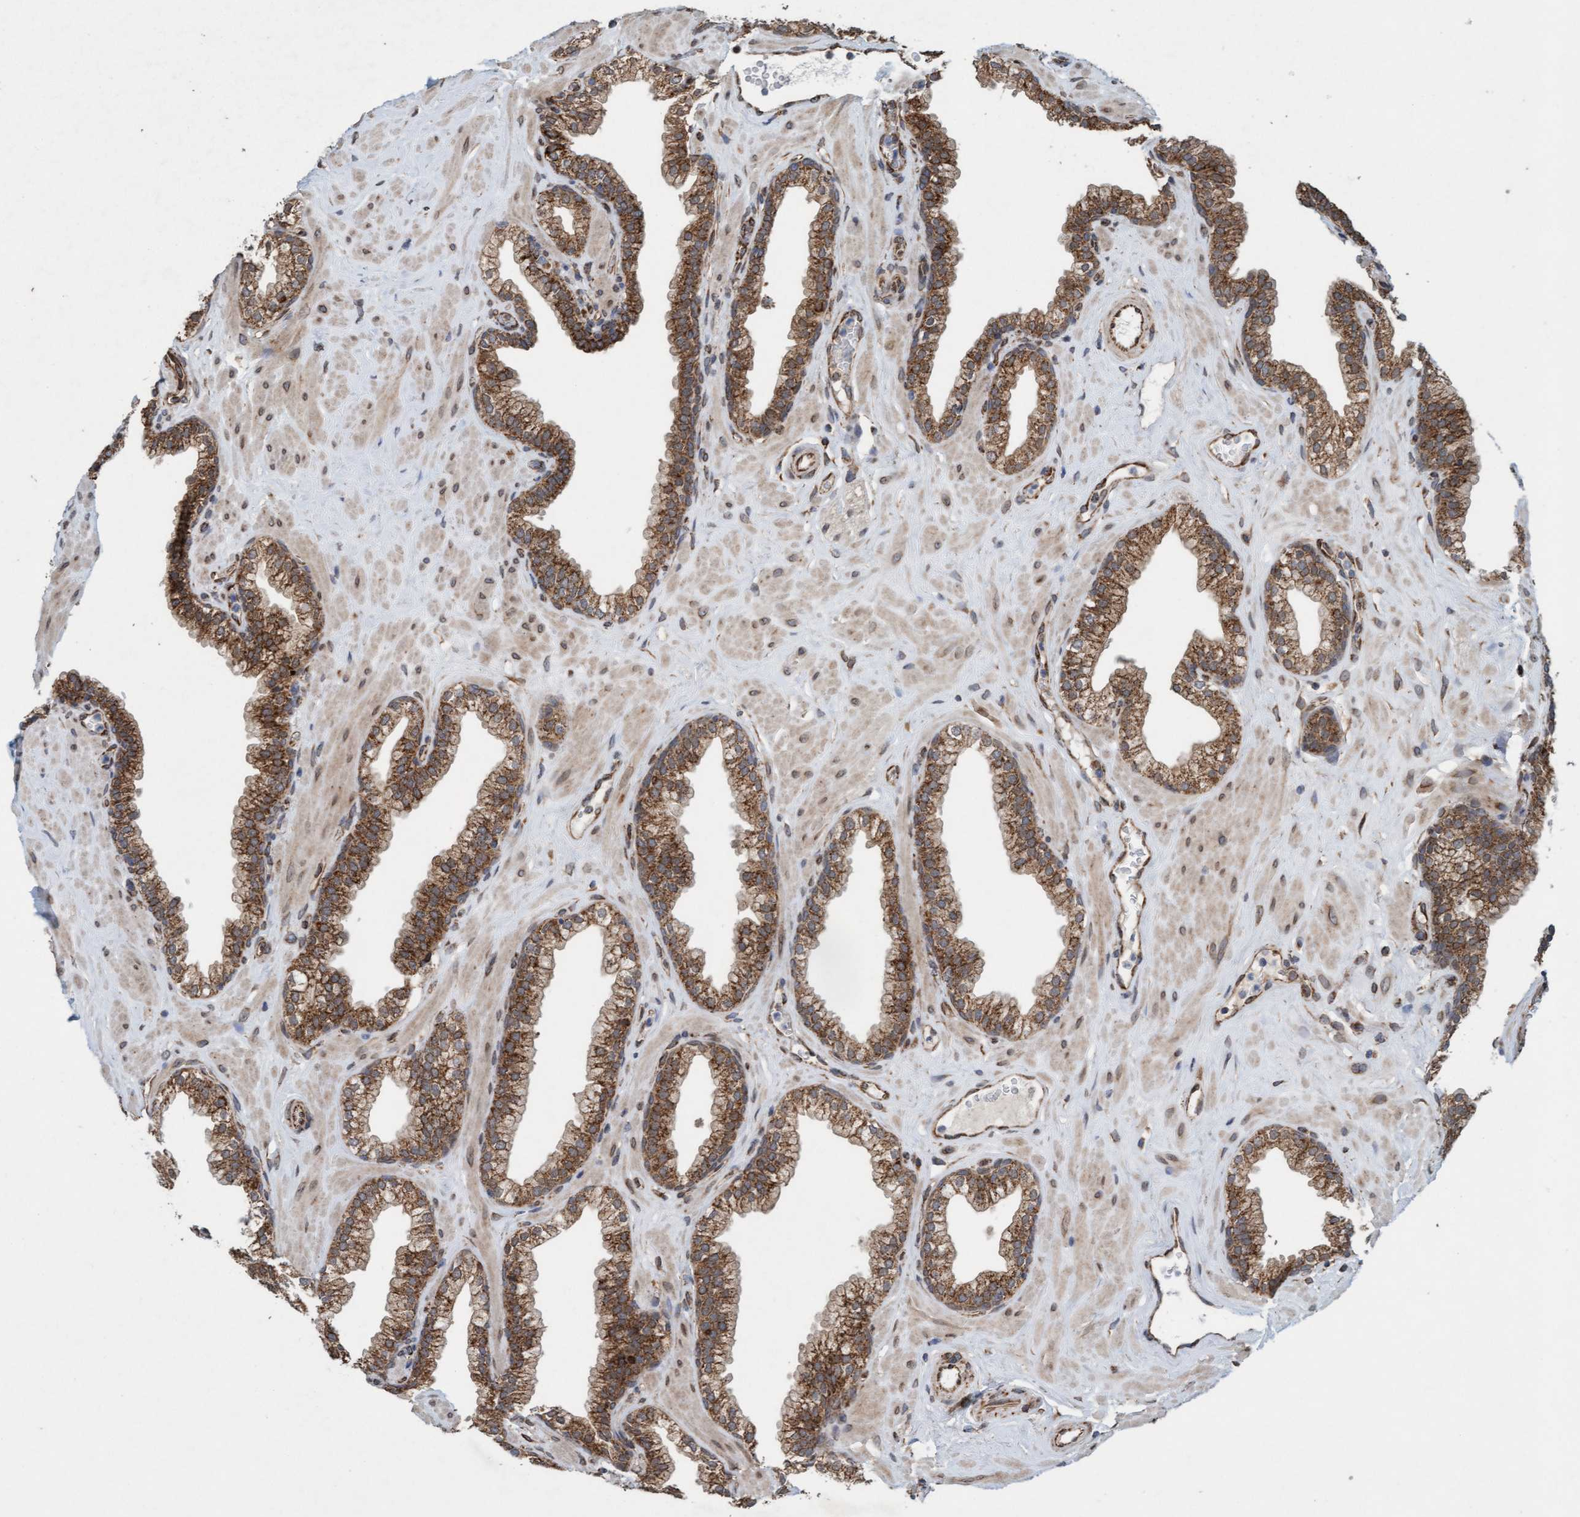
{"staining": {"intensity": "moderate", "quantity": ">75%", "location": "cytoplasmic/membranous"}, "tissue": "prostate", "cell_type": "Glandular cells", "image_type": "normal", "snomed": [{"axis": "morphology", "description": "Normal tissue, NOS"}, {"axis": "morphology", "description": "Urothelial carcinoma, Low grade"}, {"axis": "topography", "description": "Urinary bladder"}, {"axis": "topography", "description": "Prostate"}], "caption": "Approximately >75% of glandular cells in benign prostate show moderate cytoplasmic/membranous protein expression as visualized by brown immunohistochemical staining.", "gene": "MRPS23", "patient": {"sex": "male", "age": 60}}